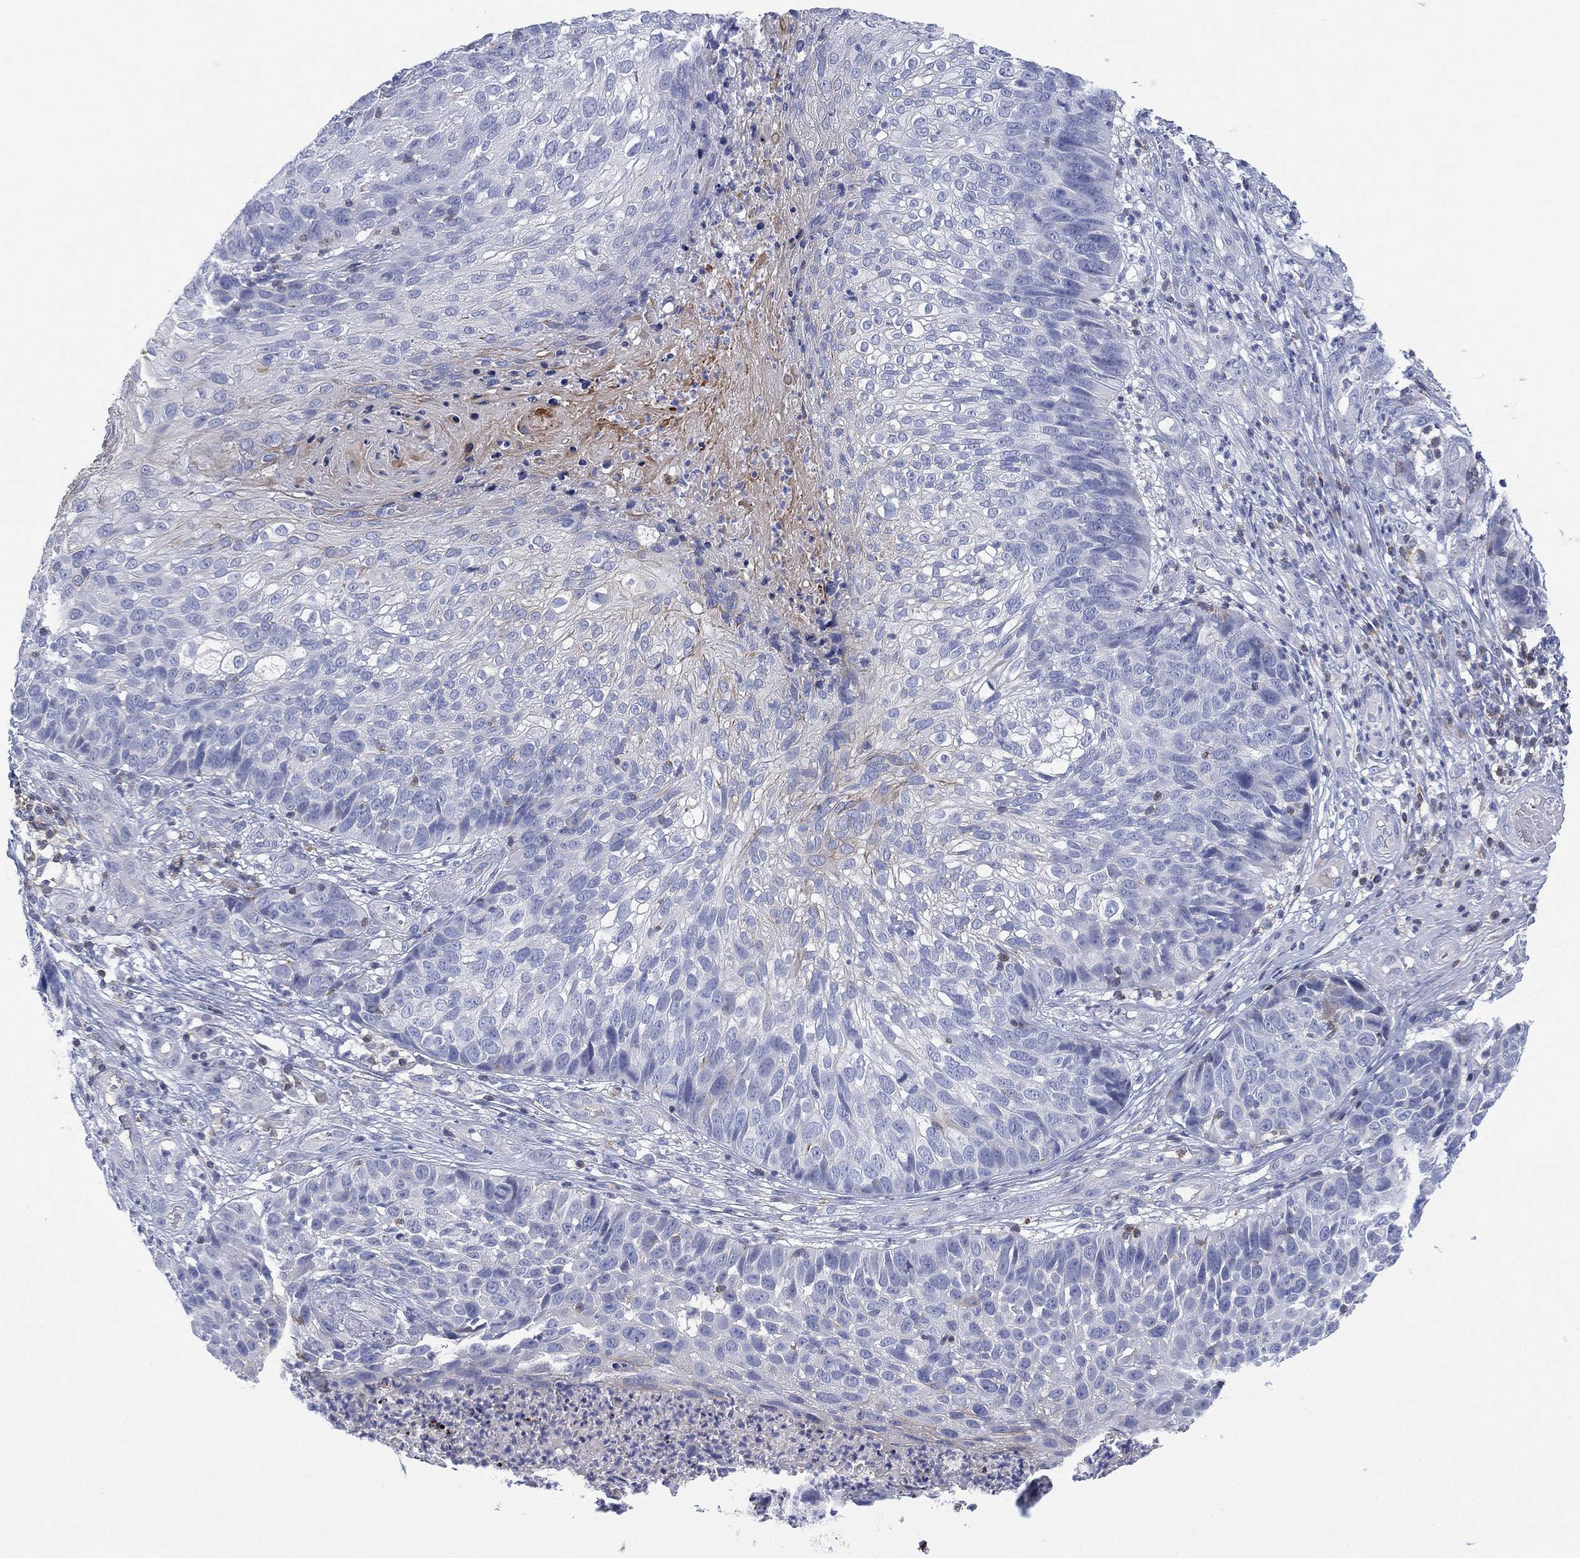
{"staining": {"intensity": "negative", "quantity": "none", "location": "none"}, "tissue": "skin cancer", "cell_type": "Tumor cells", "image_type": "cancer", "snomed": [{"axis": "morphology", "description": "Squamous cell carcinoma, NOS"}, {"axis": "topography", "description": "Skin"}], "caption": "Tumor cells are negative for protein expression in human skin cancer. (Brightfield microscopy of DAB IHC at high magnification).", "gene": "SEPTIN1", "patient": {"sex": "male", "age": 92}}